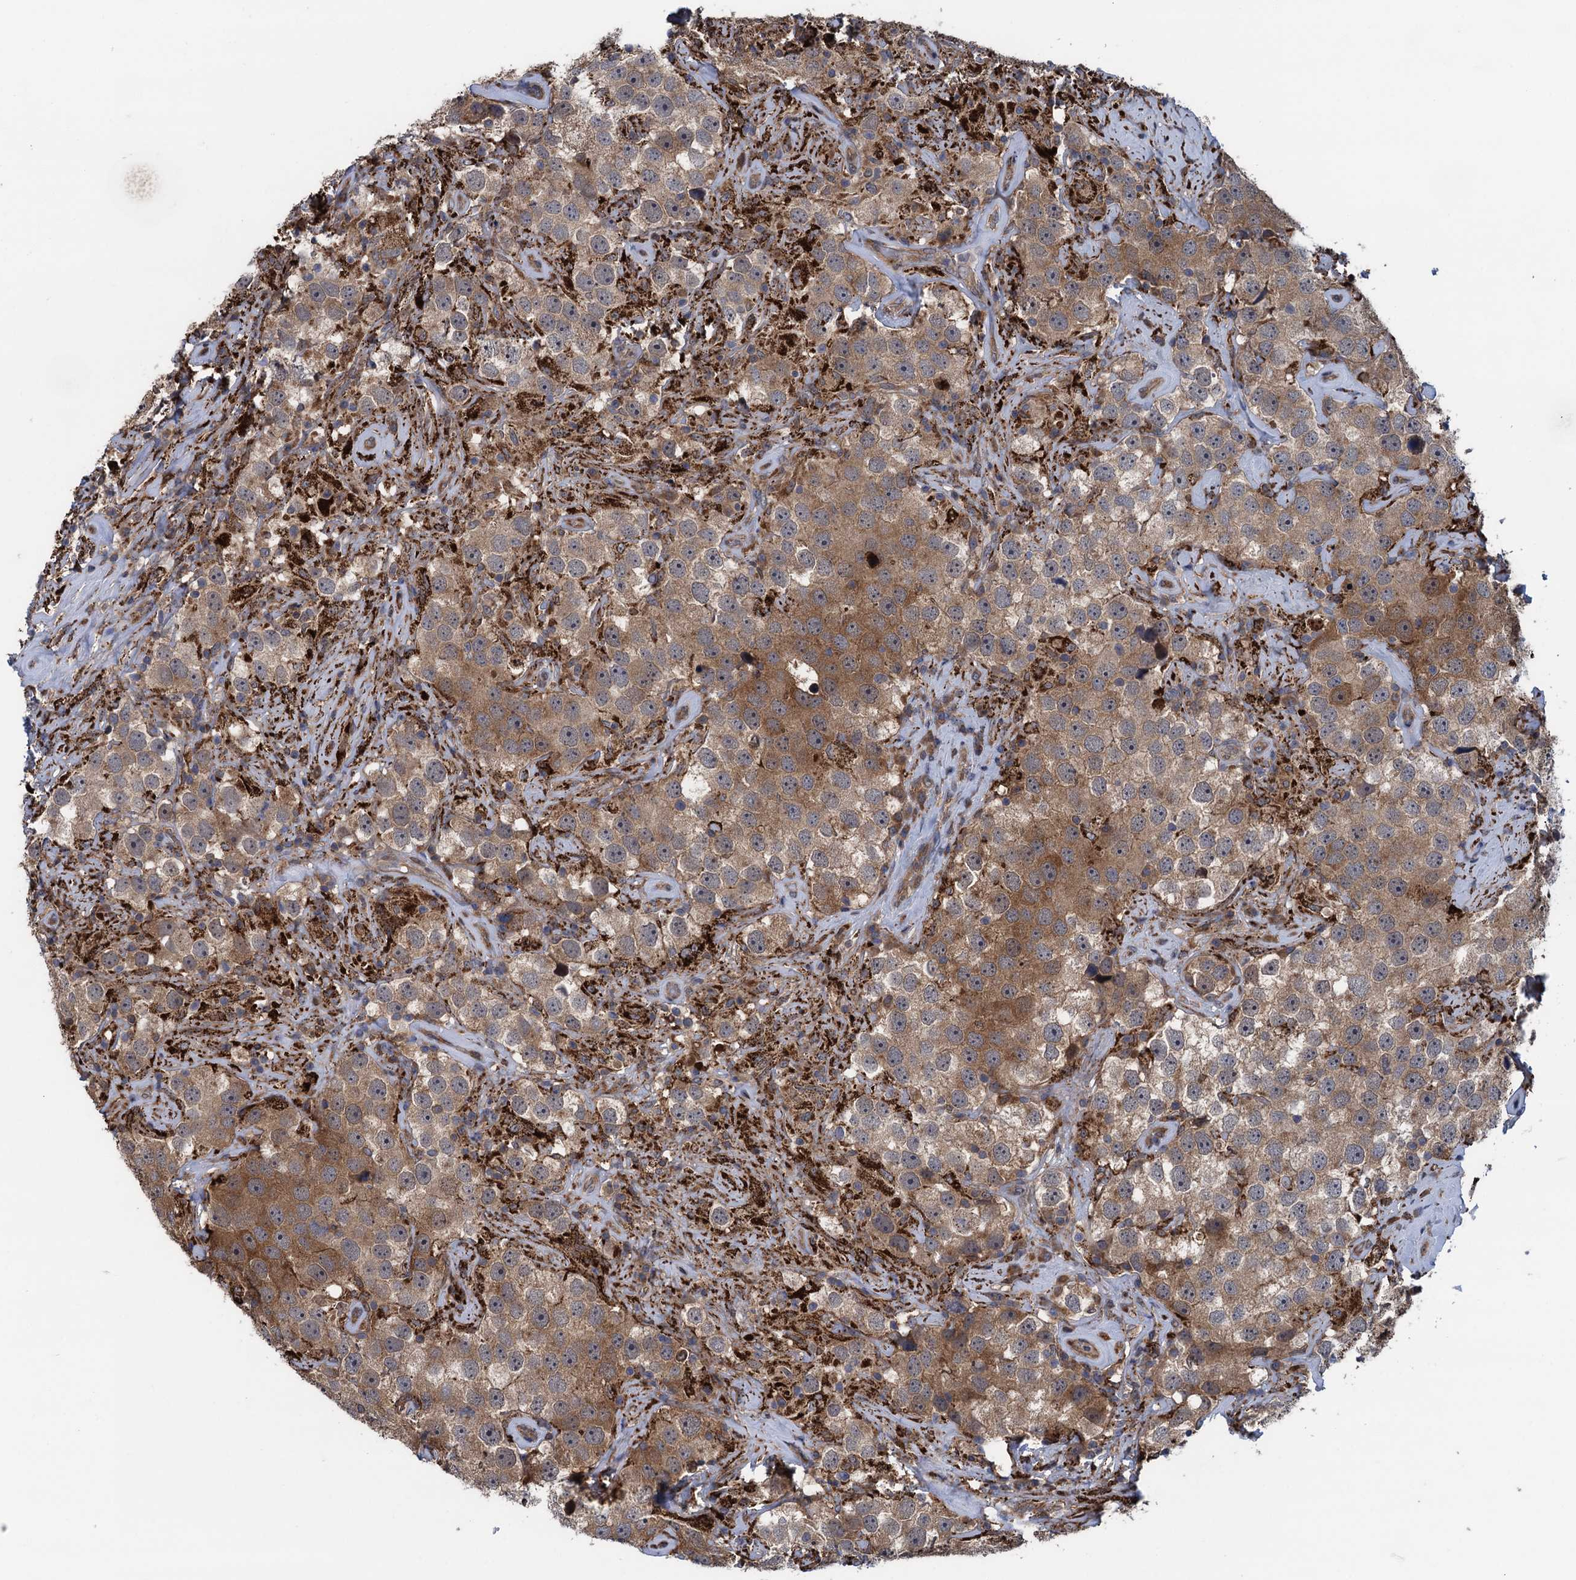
{"staining": {"intensity": "moderate", "quantity": ">75%", "location": "cytoplasmic/membranous"}, "tissue": "testis cancer", "cell_type": "Tumor cells", "image_type": "cancer", "snomed": [{"axis": "morphology", "description": "Seminoma, NOS"}, {"axis": "topography", "description": "Testis"}], "caption": "Protein expression analysis of human seminoma (testis) reveals moderate cytoplasmic/membranous expression in about >75% of tumor cells.", "gene": "CNTN5", "patient": {"sex": "male", "age": 49}}